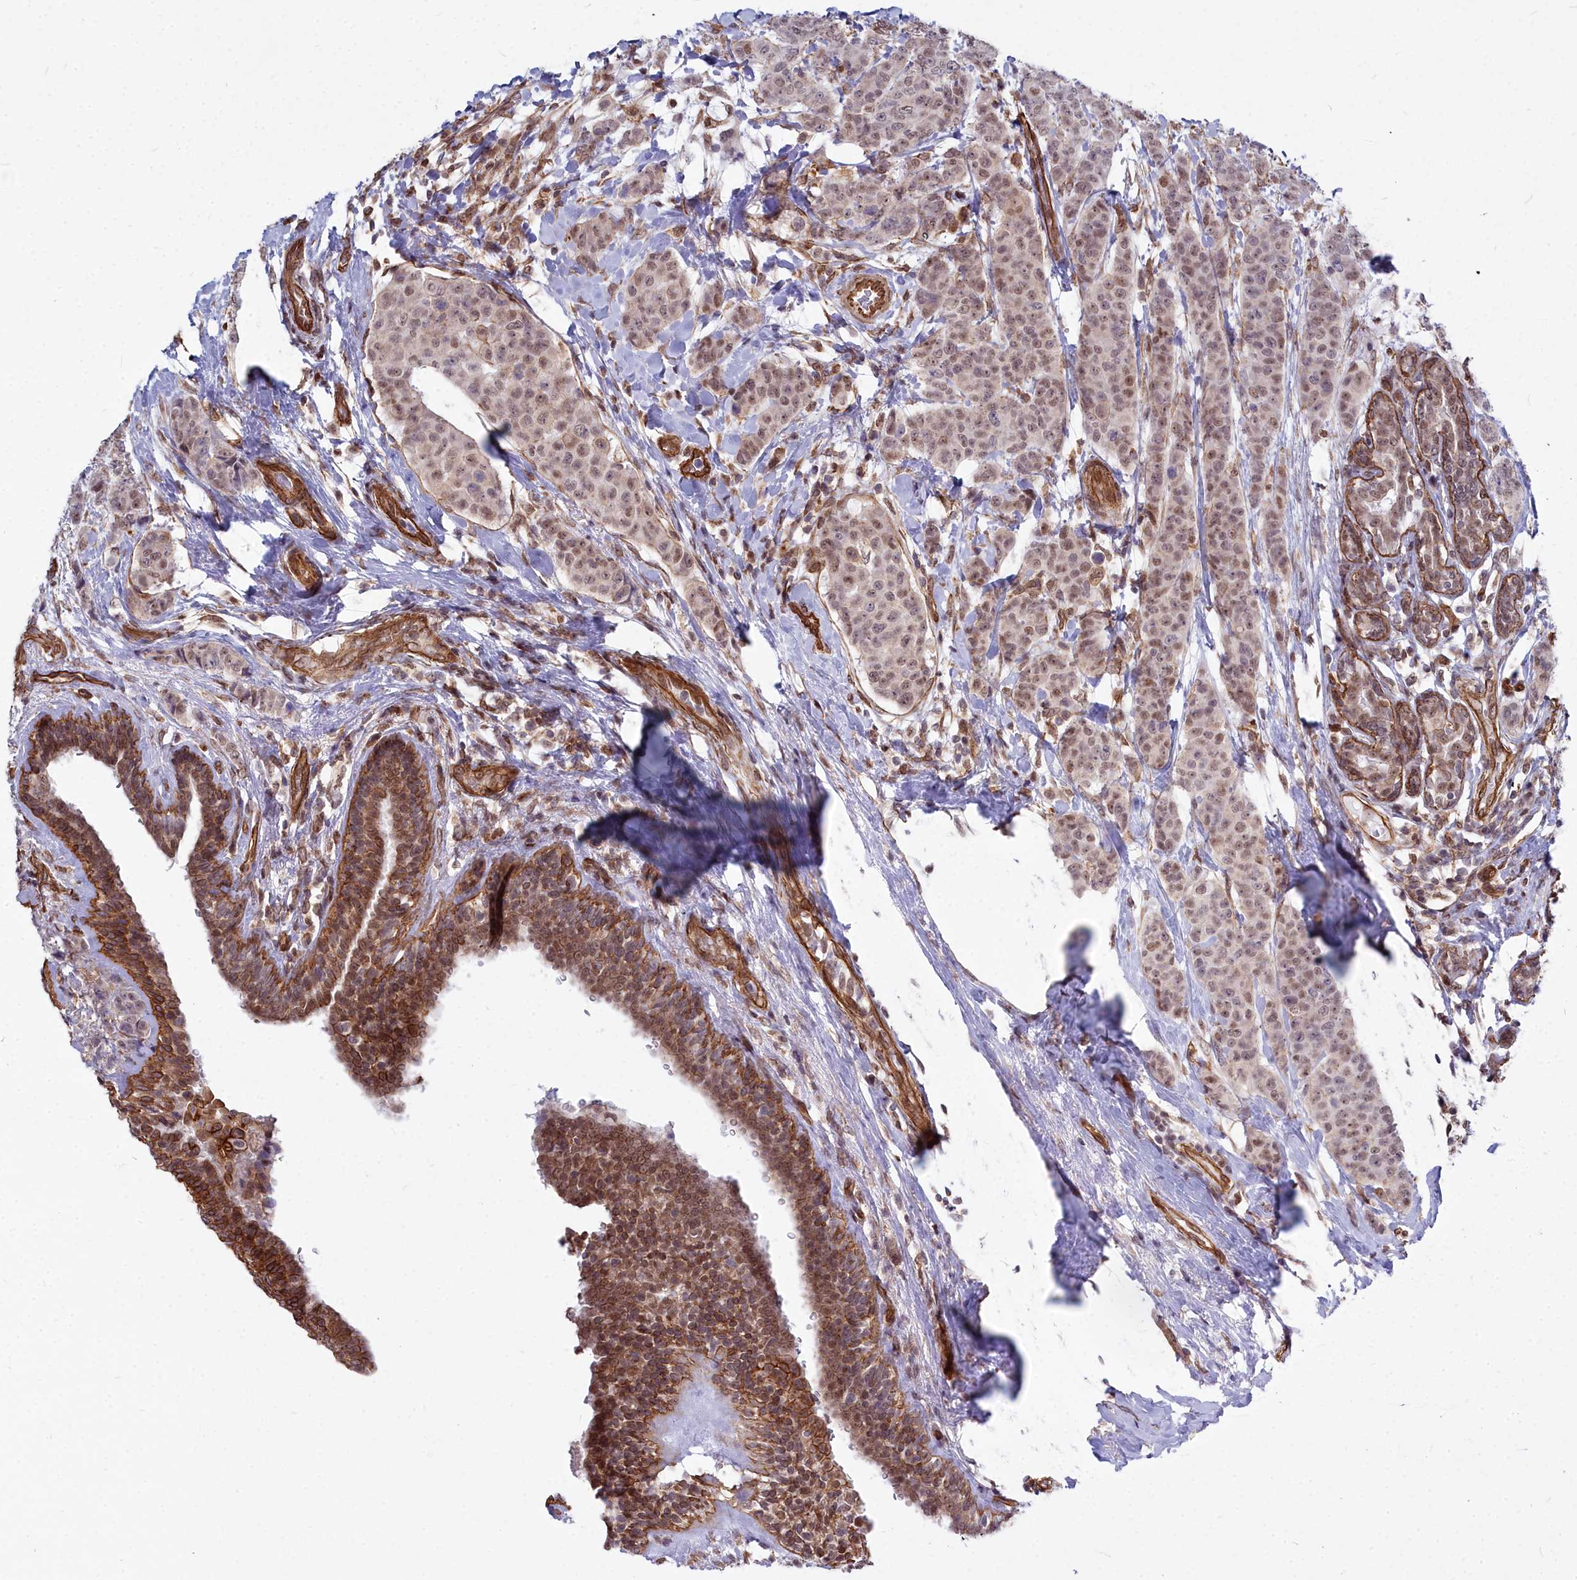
{"staining": {"intensity": "weak", "quantity": ">75%", "location": "nuclear"}, "tissue": "breast cancer", "cell_type": "Tumor cells", "image_type": "cancer", "snomed": [{"axis": "morphology", "description": "Duct carcinoma"}, {"axis": "topography", "description": "Breast"}], "caption": "The immunohistochemical stain shows weak nuclear staining in tumor cells of invasive ductal carcinoma (breast) tissue.", "gene": "YJU2", "patient": {"sex": "female", "age": 40}}